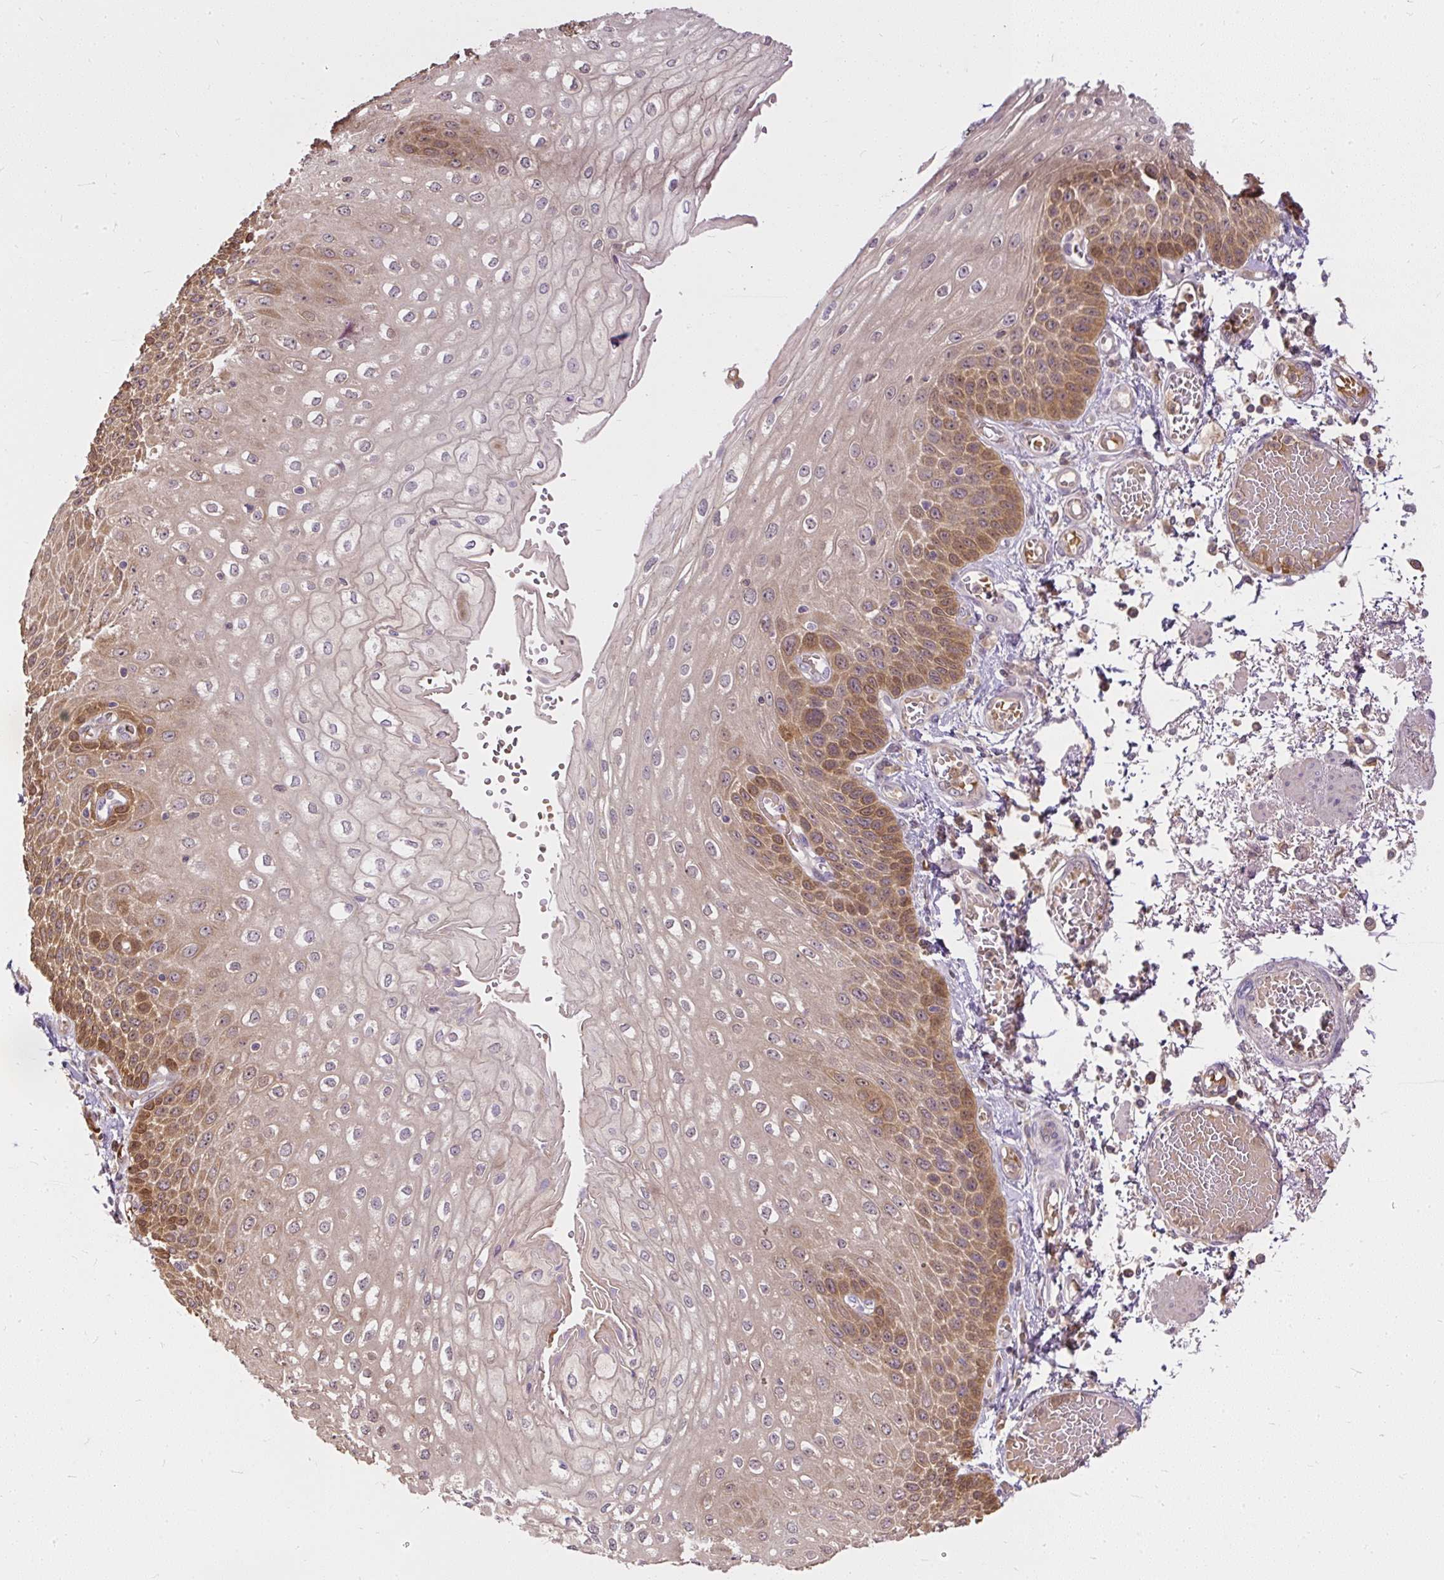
{"staining": {"intensity": "moderate", "quantity": ">75%", "location": "cytoplasmic/membranous"}, "tissue": "esophagus", "cell_type": "Squamous epithelial cells", "image_type": "normal", "snomed": [{"axis": "morphology", "description": "Normal tissue, NOS"}, {"axis": "morphology", "description": "Adenocarcinoma, NOS"}, {"axis": "topography", "description": "Esophagus"}], "caption": "The immunohistochemical stain labels moderate cytoplasmic/membranous staining in squamous epithelial cells of normal esophagus. Nuclei are stained in blue.", "gene": "AP5S1", "patient": {"sex": "male", "age": 81}}